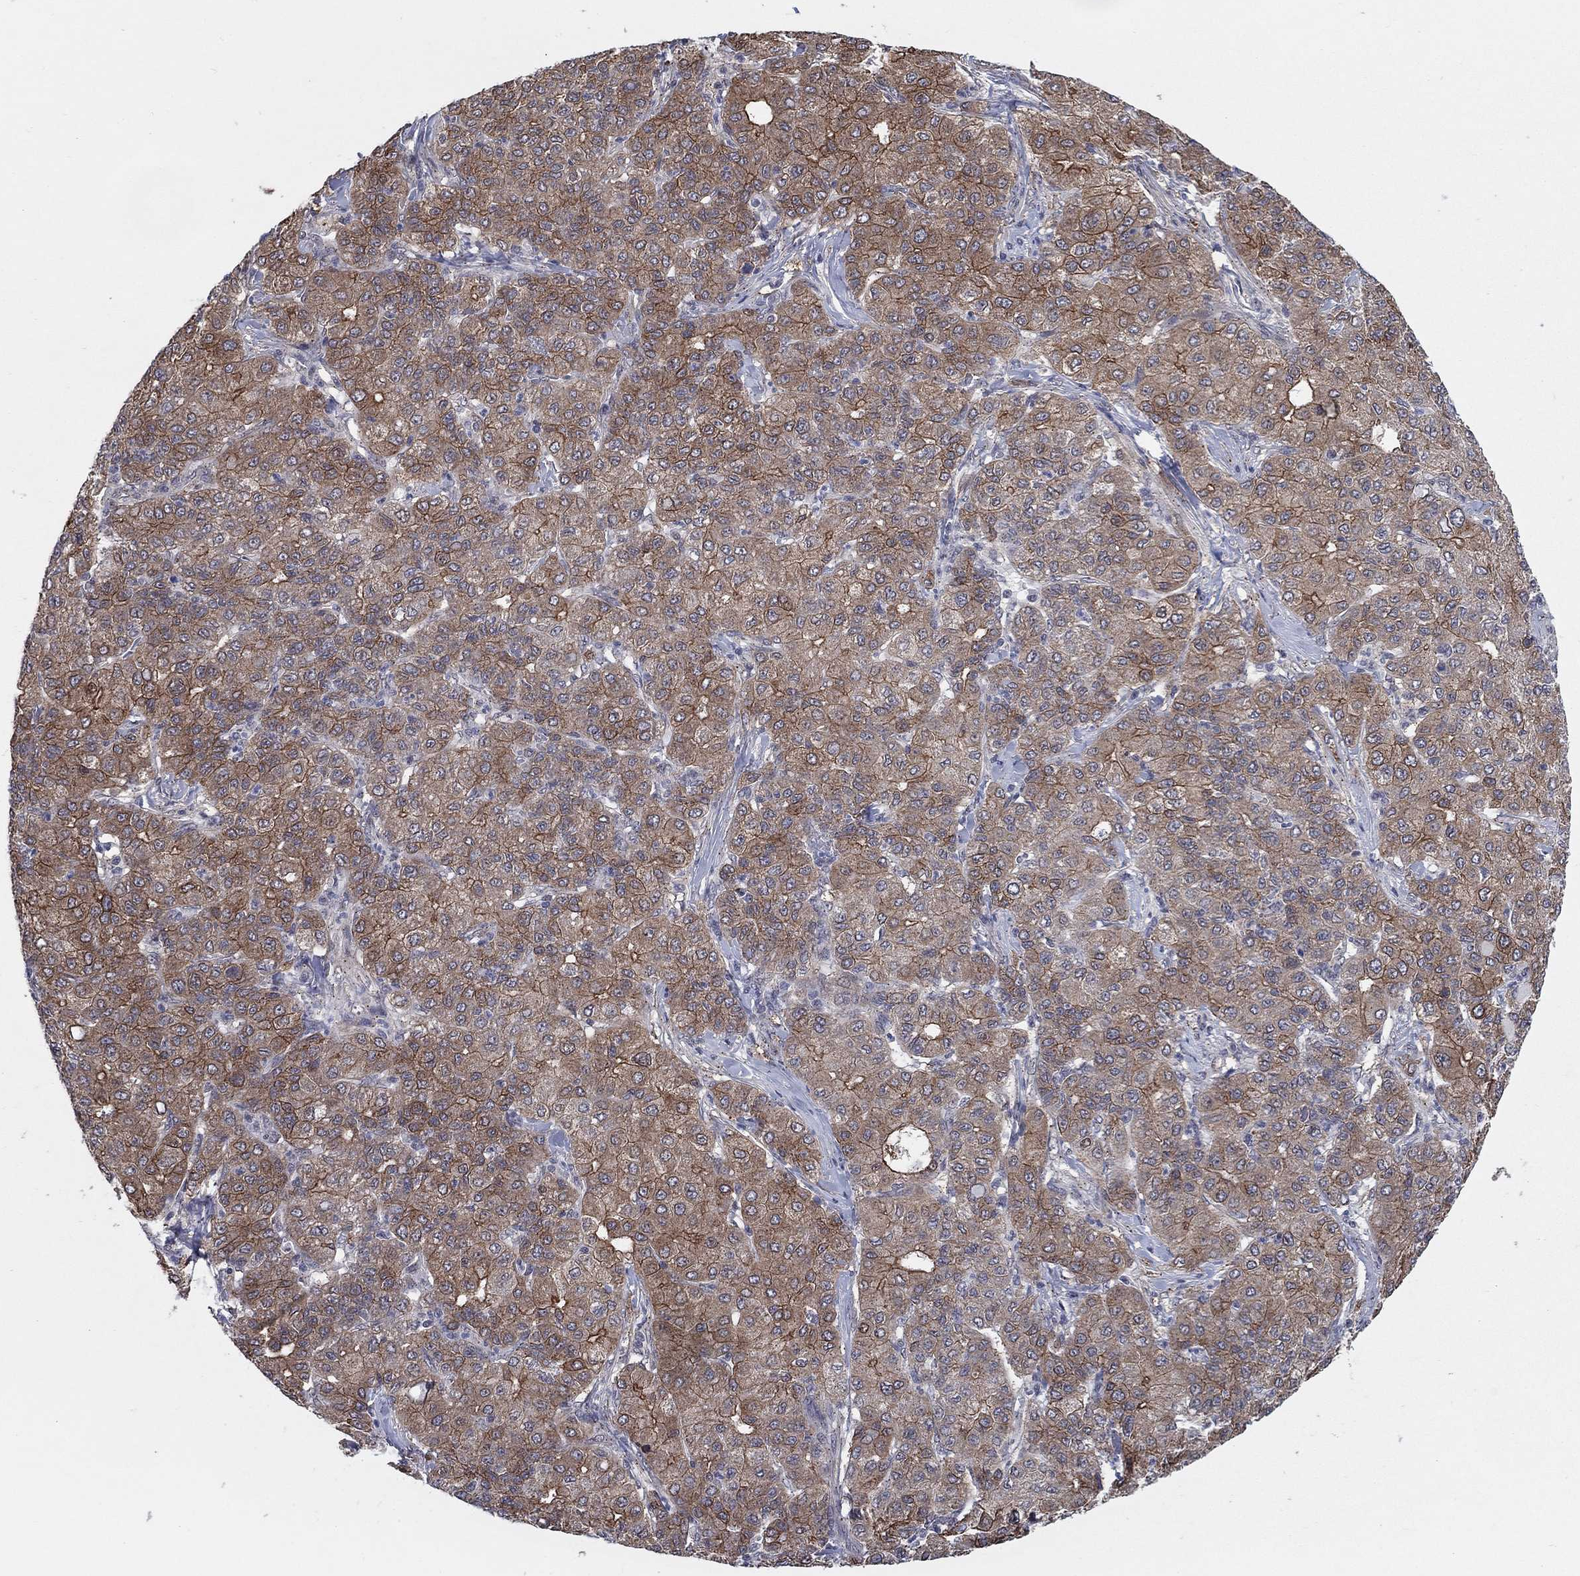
{"staining": {"intensity": "moderate", "quantity": "25%-75%", "location": "cytoplasmic/membranous"}, "tissue": "liver cancer", "cell_type": "Tumor cells", "image_type": "cancer", "snomed": [{"axis": "morphology", "description": "Carcinoma, Hepatocellular, NOS"}, {"axis": "topography", "description": "Liver"}], "caption": "Liver cancer stained with immunohistochemistry displays moderate cytoplasmic/membranous positivity in approximately 25%-75% of tumor cells.", "gene": "SH3RF1", "patient": {"sex": "male", "age": 65}}